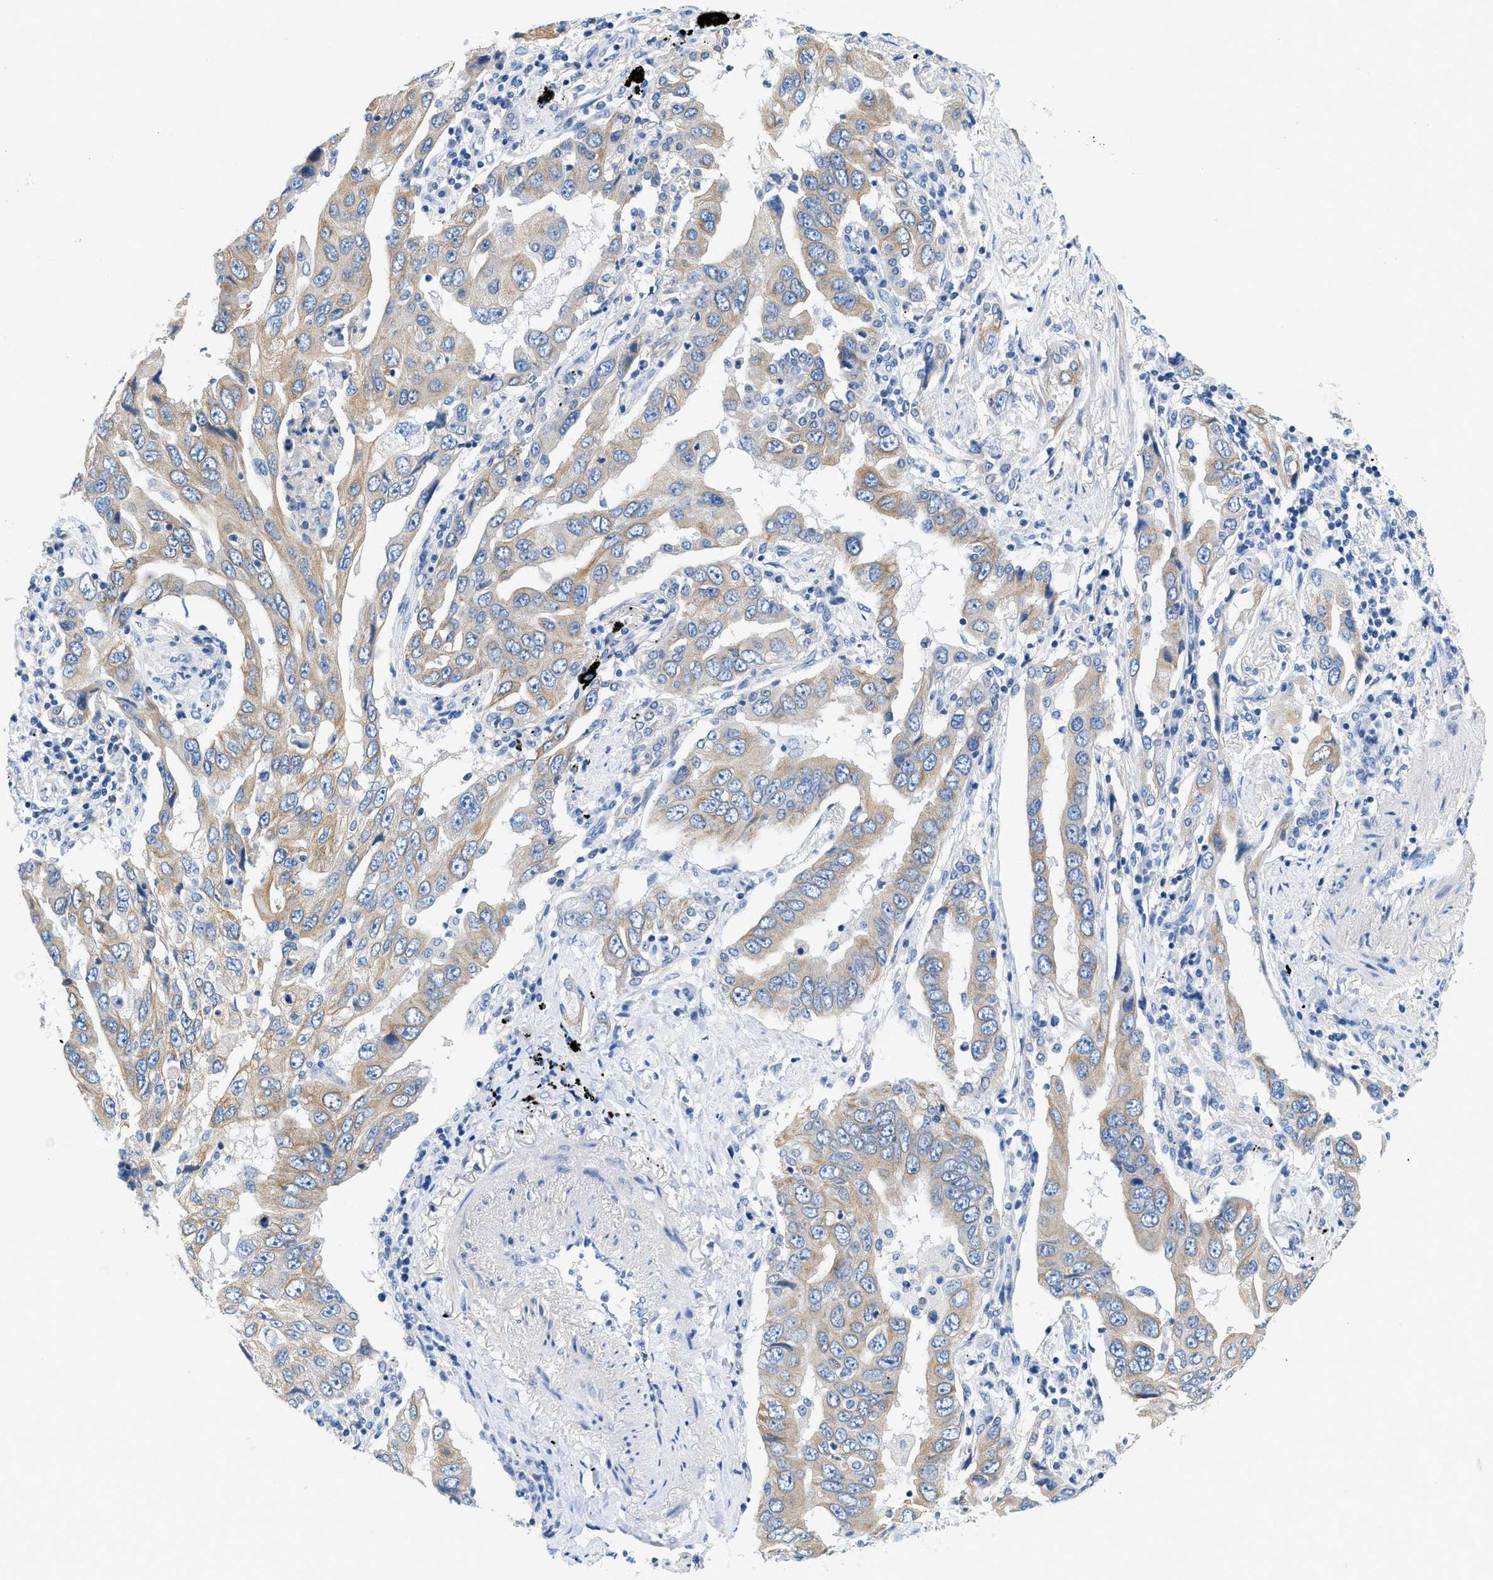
{"staining": {"intensity": "weak", "quantity": ">75%", "location": "cytoplasmic/membranous"}, "tissue": "lung cancer", "cell_type": "Tumor cells", "image_type": "cancer", "snomed": [{"axis": "morphology", "description": "Adenocarcinoma, NOS"}, {"axis": "topography", "description": "Lung"}], "caption": "Tumor cells exhibit low levels of weak cytoplasmic/membranous staining in approximately >75% of cells in adenocarcinoma (lung).", "gene": "BPGM", "patient": {"sex": "female", "age": 65}}